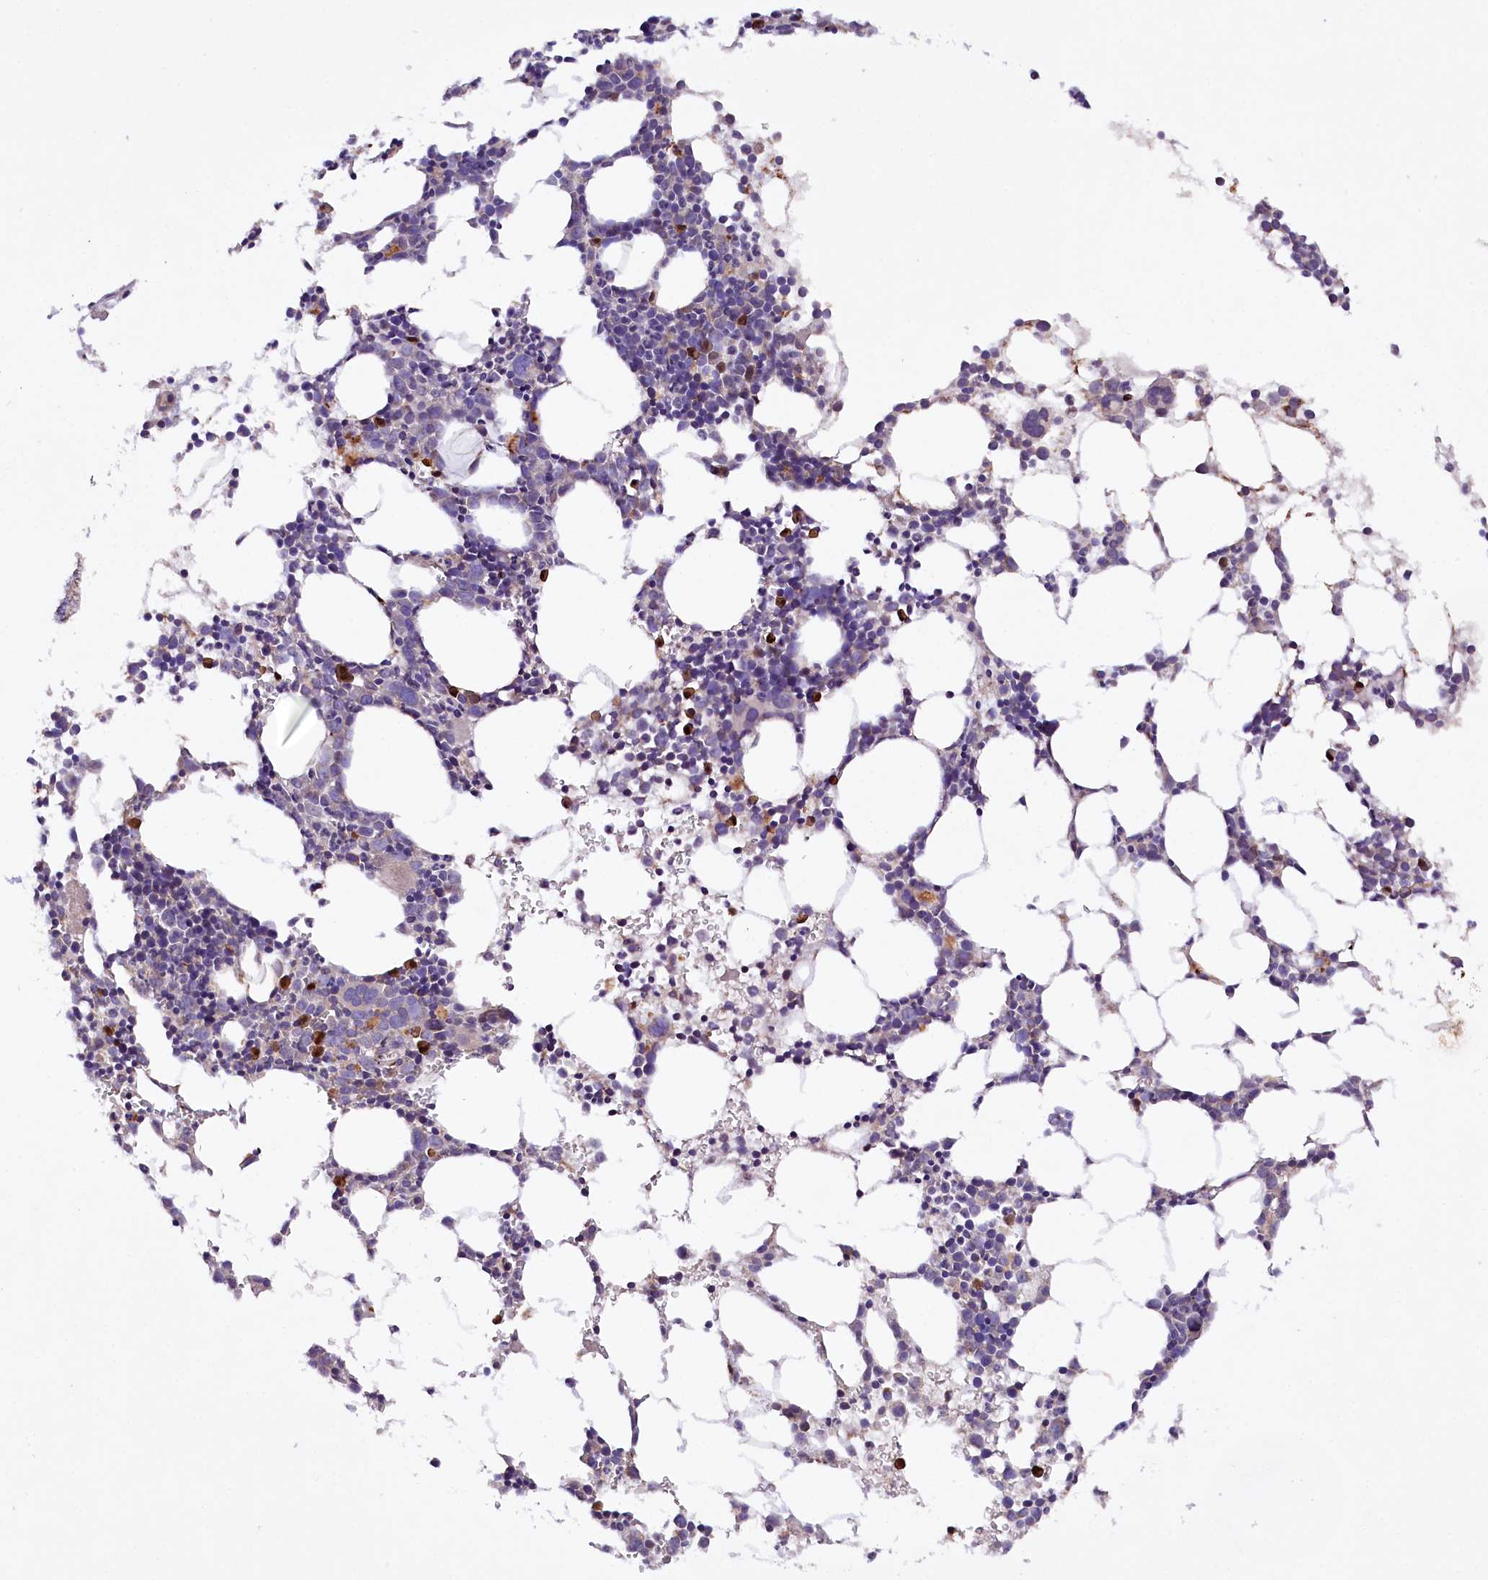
{"staining": {"intensity": "strong", "quantity": "<25%", "location": "nuclear"}, "tissue": "bone marrow", "cell_type": "Hematopoietic cells", "image_type": "normal", "snomed": [{"axis": "morphology", "description": "Normal tissue, NOS"}, {"axis": "topography", "description": "Bone marrow"}], "caption": "A brown stain shows strong nuclear expression of a protein in hematopoietic cells of unremarkable human bone marrow.", "gene": "ZNF226", "patient": {"sex": "female", "age": 89}}